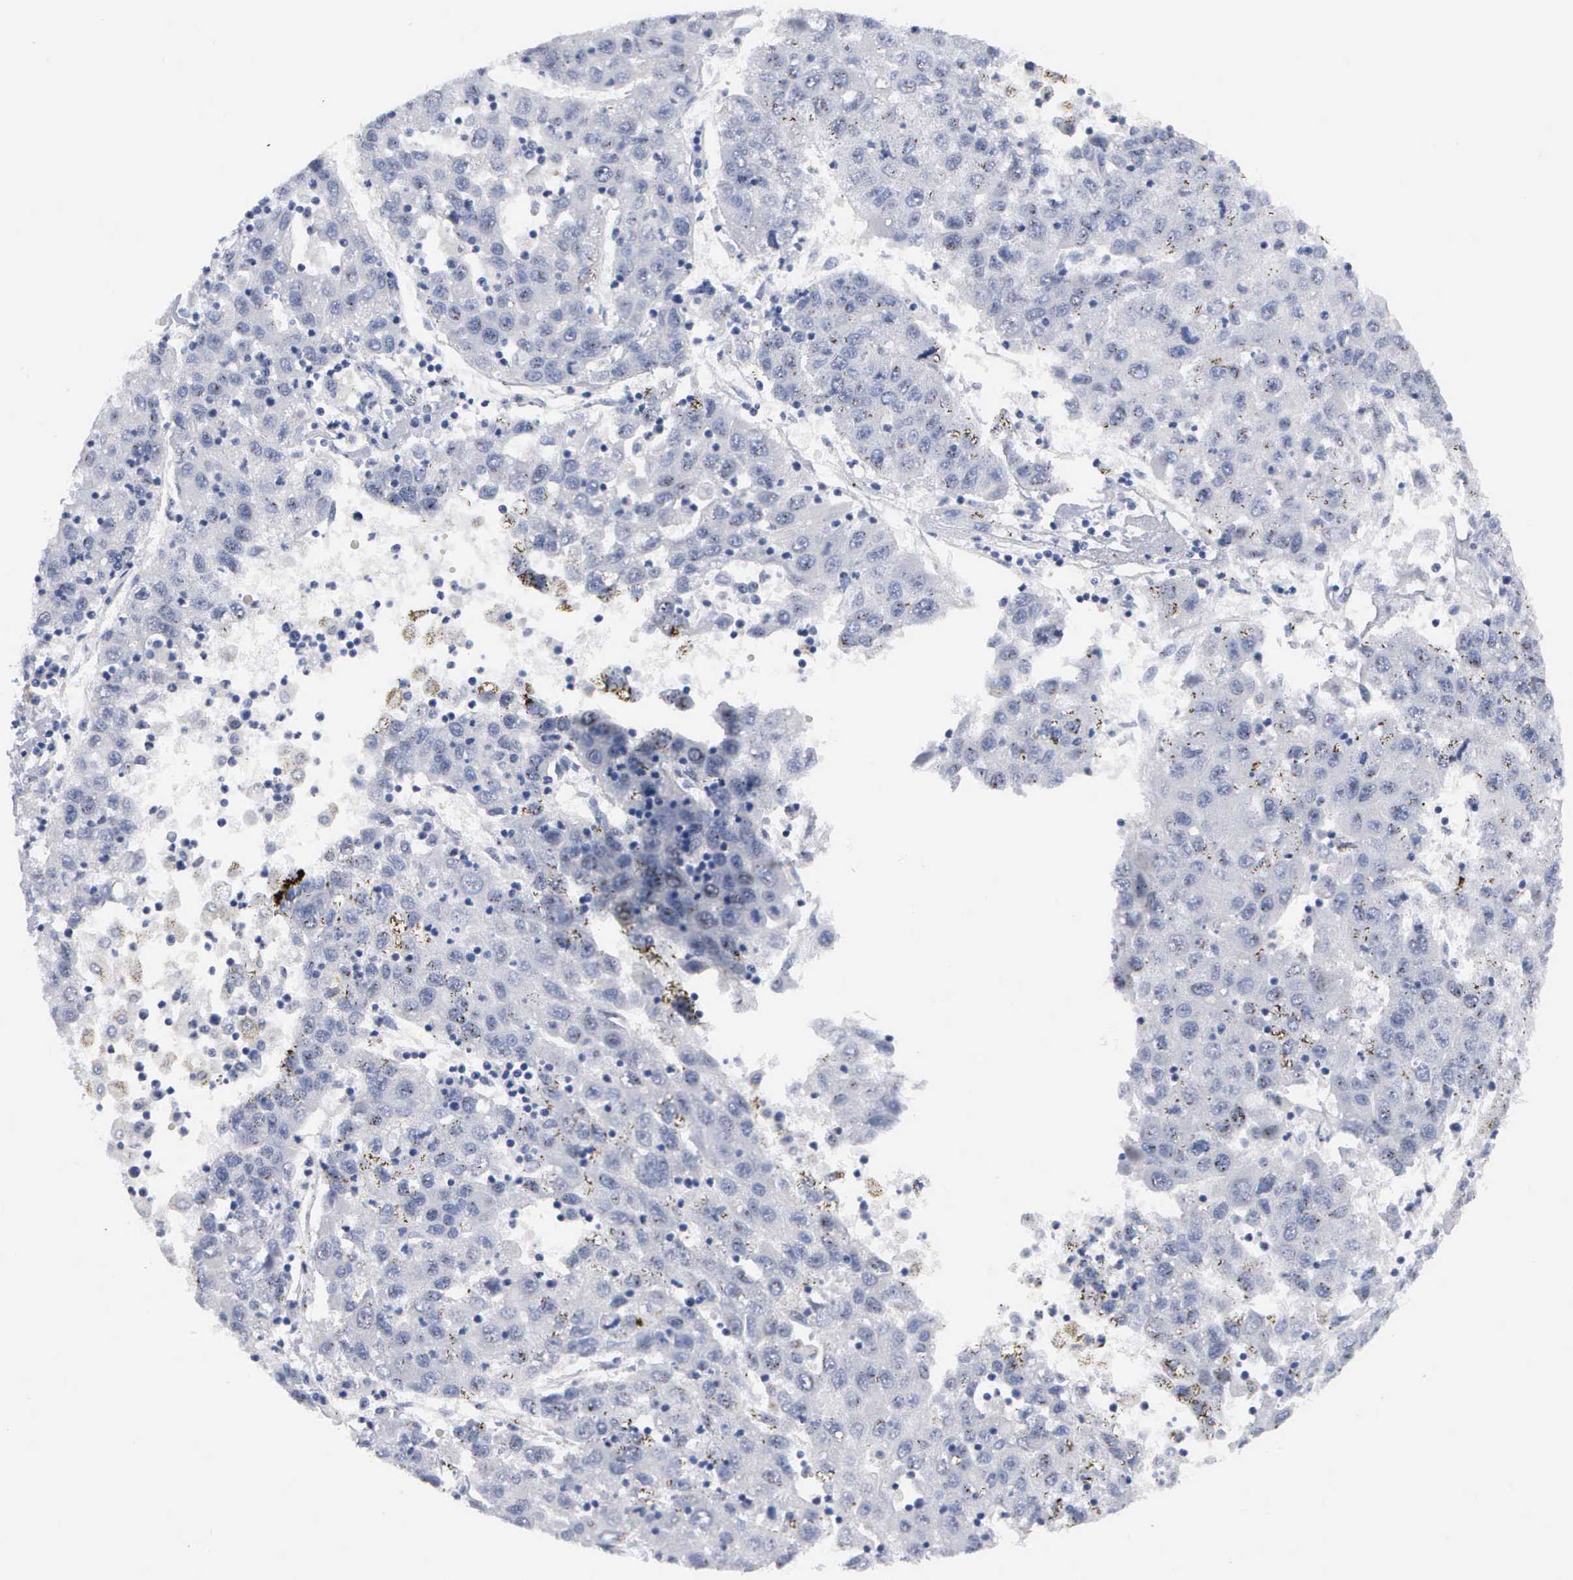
{"staining": {"intensity": "negative", "quantity": "none", "location": "none"}, "tissue": "liver cancer", "cell_type": "Tumor cells", "image_type": "cancer", "snomed": [{"axis": "morphology", "description": "Carcinoma, Hepatocellular, NOS"}, {"axis": "topography", "description": "Liver"}], "caption": "DAB immunohistochemical staining of human hepatocellular carcinoma (liver) shows no significant staining in tumor cells.", "gene": "ASPHD2", "patient": {"sex": "male", "age": 49}}